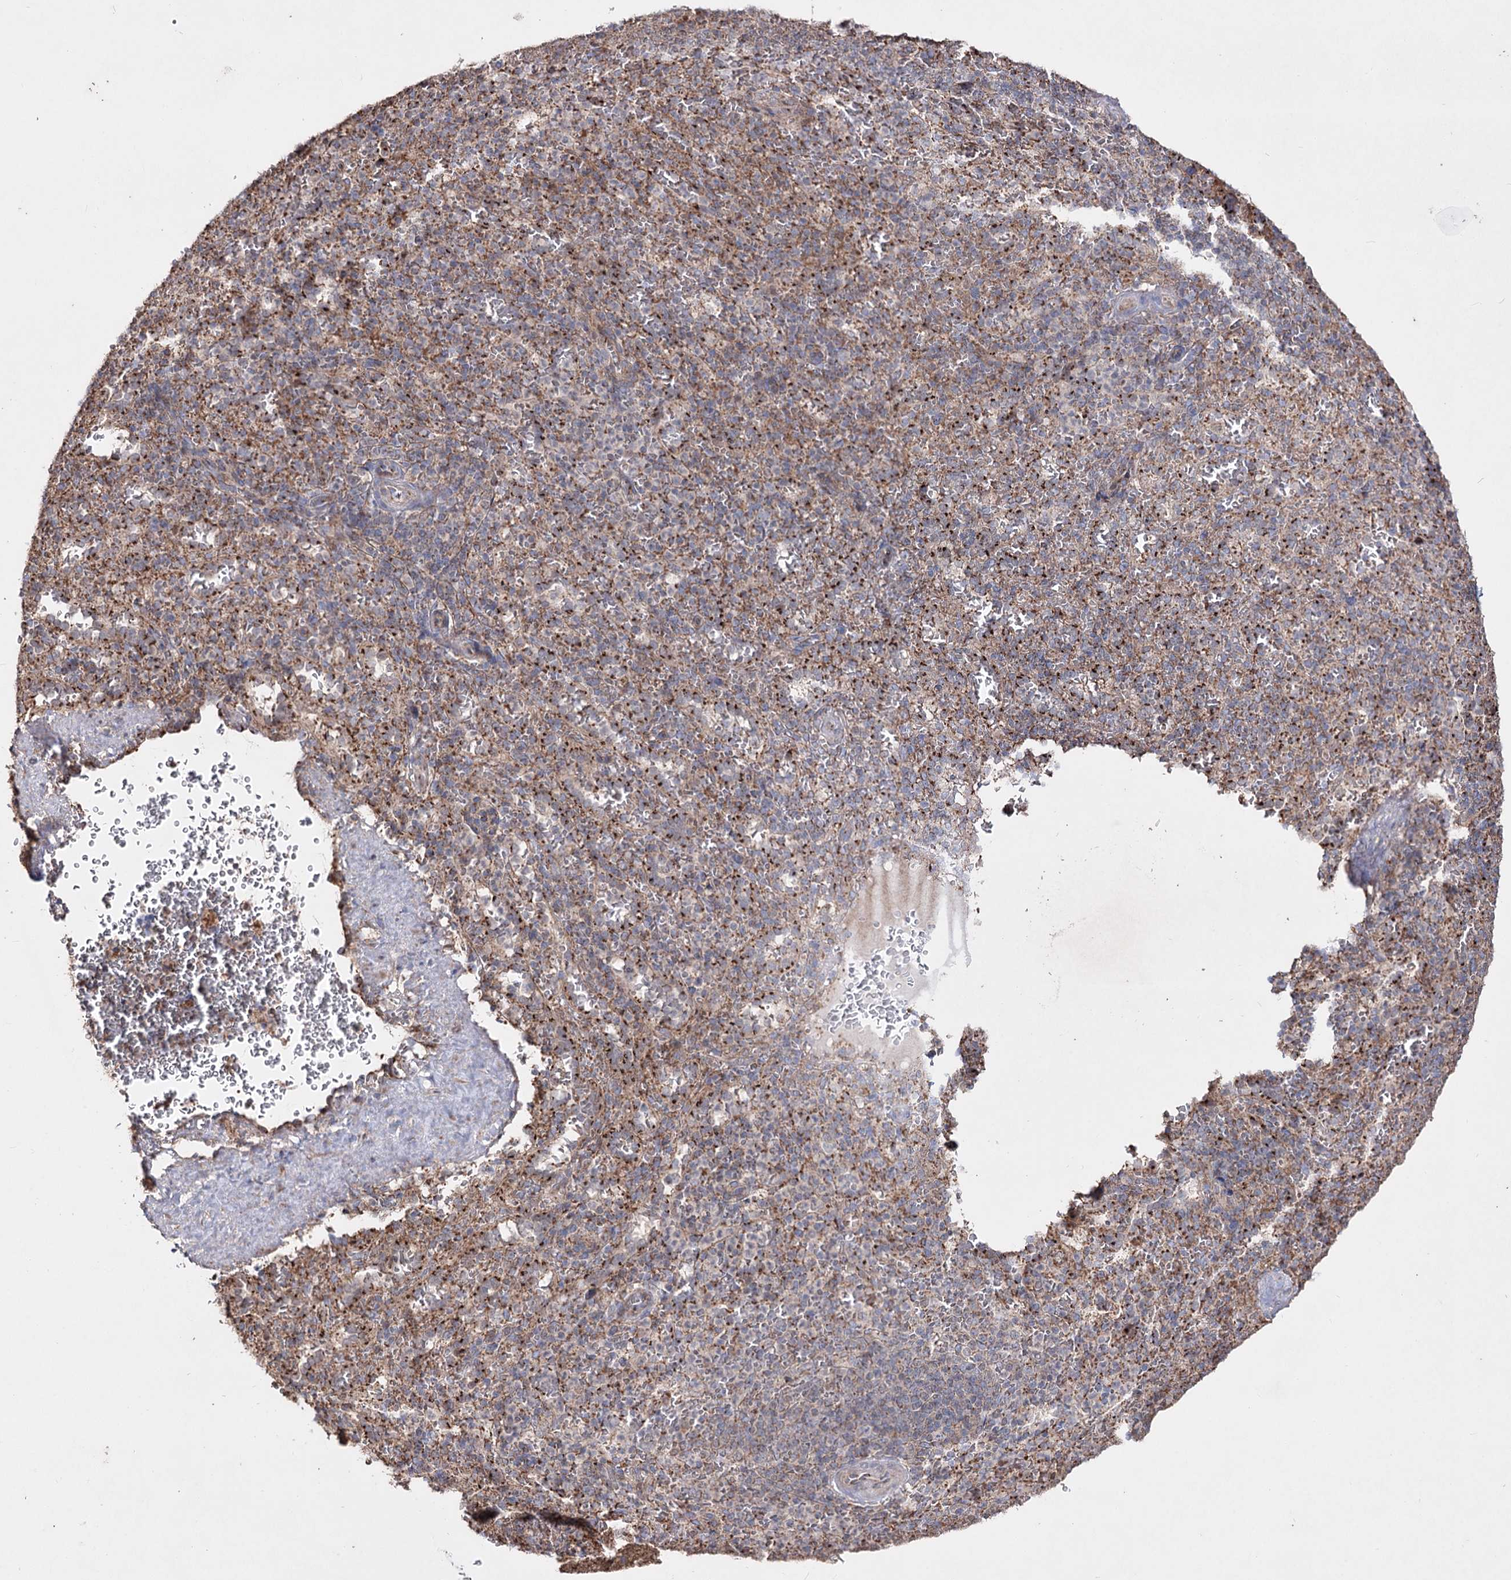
{"staining": {"intensity": "strong", "quantity": "25%-75%", "location": "cytoplasmic/membranous"}, "tissue": "spleen", "cell_type": "Cells in red pulp", "image_type": "normal", "snomed": [{"axis": "morphology", "description": "Normal tissue, NOS"}, {"axis": "topography", "description": "Spleen"}], "caption": "A micrograph showing strong cytoplasmic/membranous expression in approximately 25%-75% of cells in red pulp in normal spleen, as visualized by brown immunohistochemical staining.", "gene": "ARHGAP20", "patient": {"sex": "female", "age": 21}}